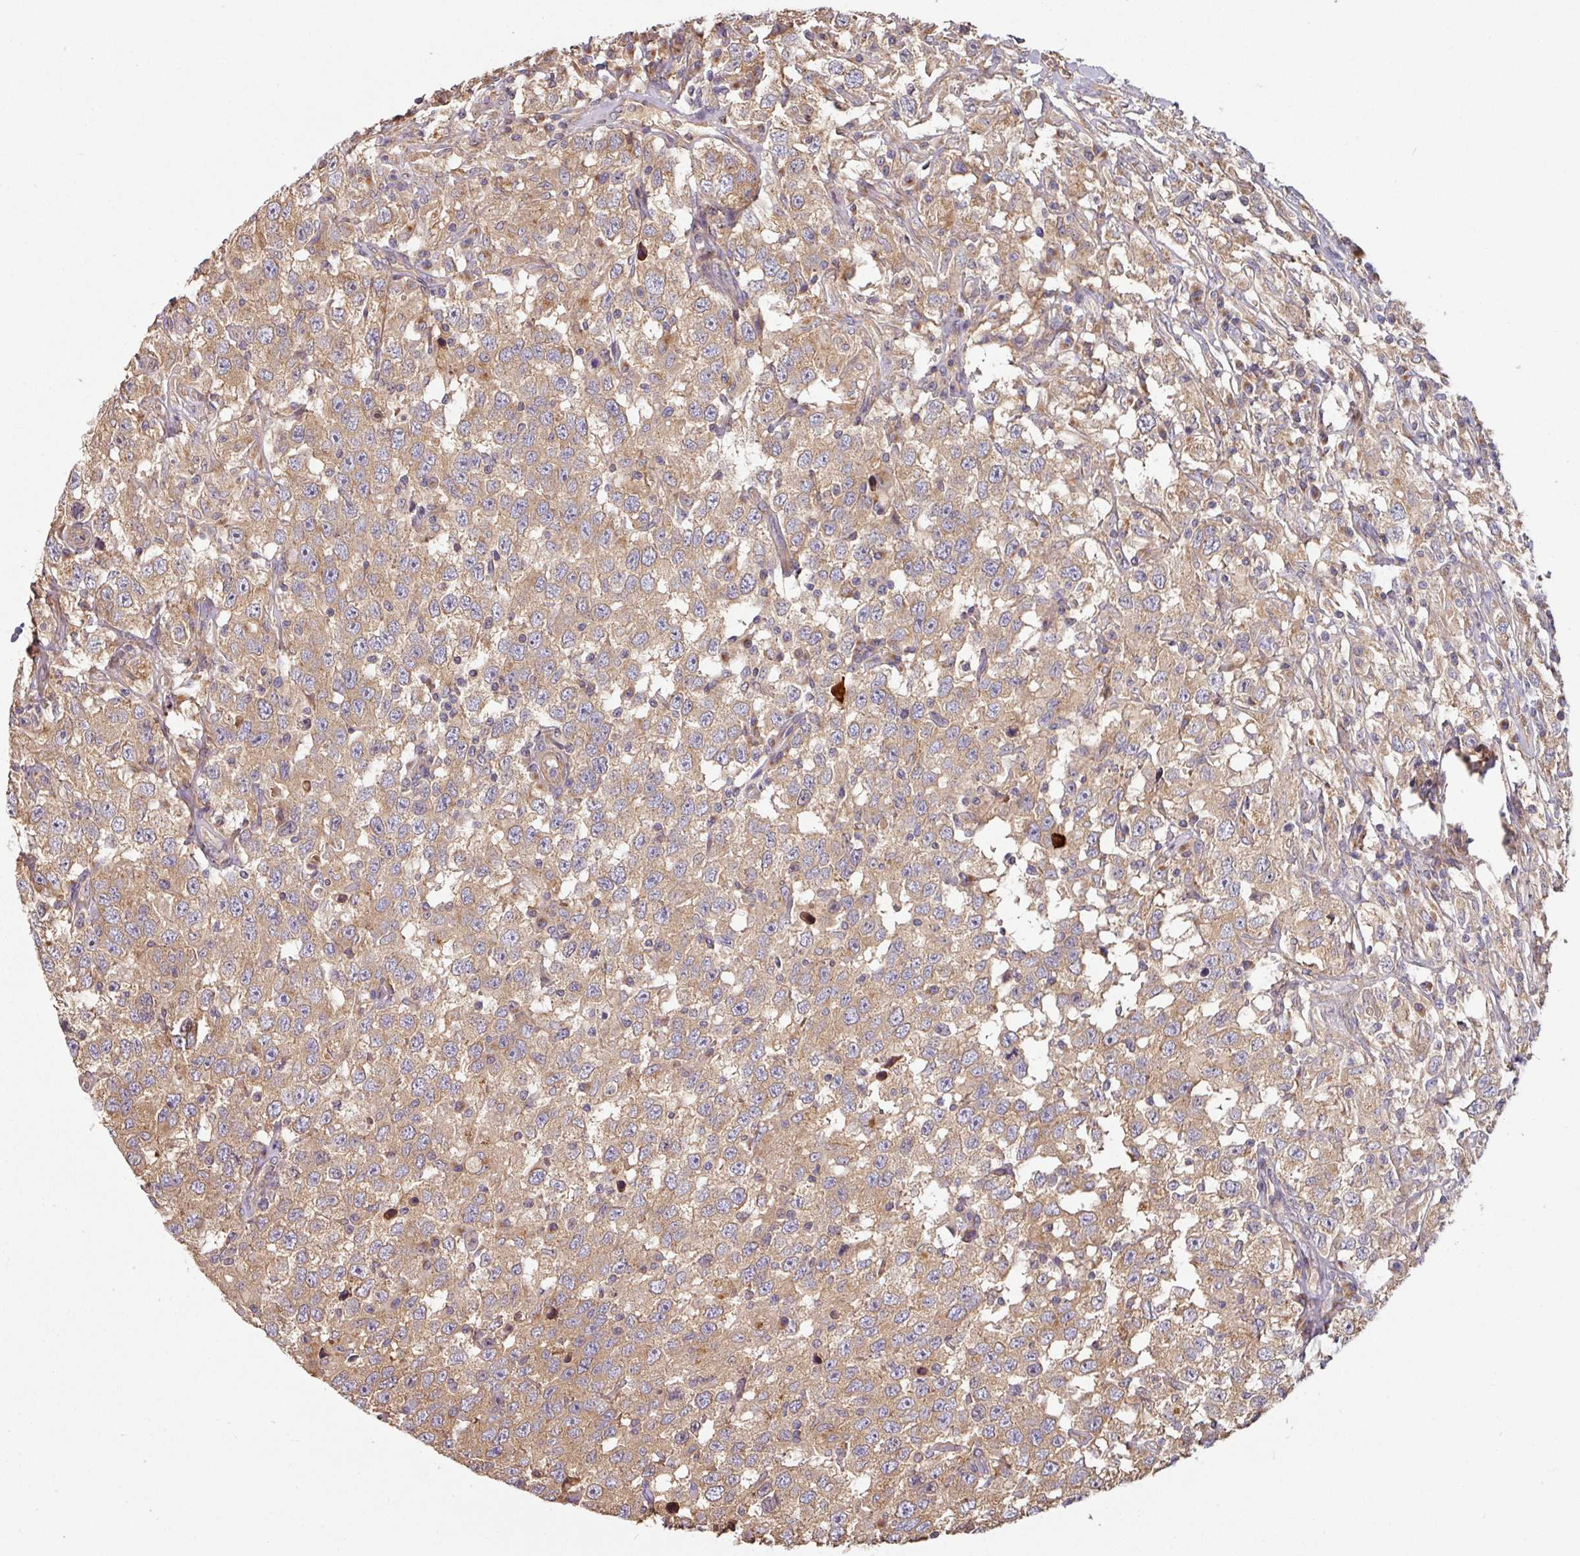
{"staining": {"intensity": "moderate", "quantity": ">75%", "location": "cytoplasmic/membranous"}, "tissue": "testis cancer", "cell_type": "Tumor cells", "image_type": "cancer", "snomed": [{"axis": "morphology", "description": "Seminoma, NOS"}, {"axis": "topography", "description": "Testis"}], "caption": "Tumor cells reveal medium levels of moderate cytoplasmic/membranous positivity in approximately >75% of cells in human testis cancer (seminoma). The protein of interest is stained brown, and the nuclei are stained in blue (DAB (3,3'-diaminobenzidine) IHC with brightfield microscopy, high magnification).", "gene": "SIK1", "patient": {"sex": "male", "age": 41}}